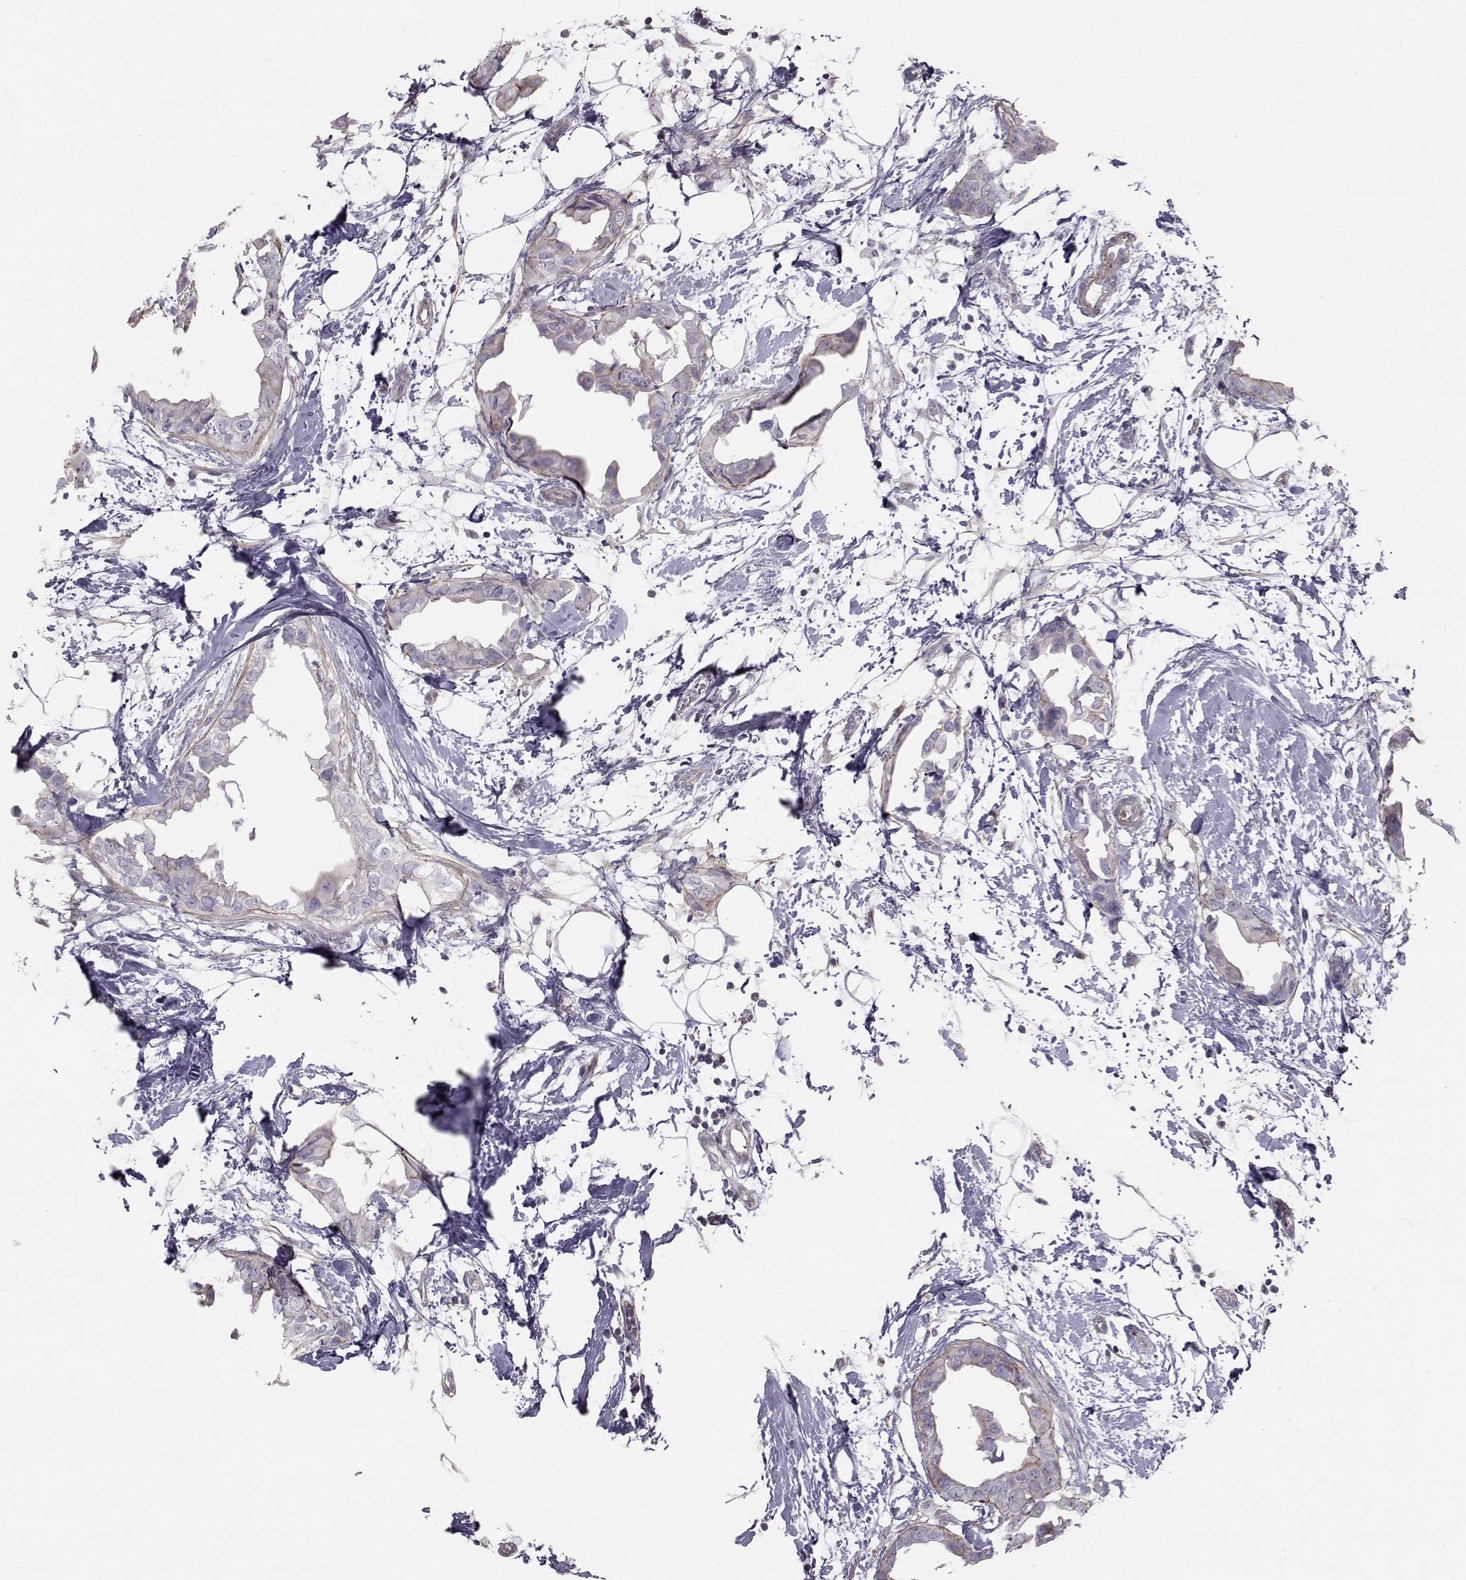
{"staining": {"intensity": "weak", "quantity": "<25%", "location": "cytoplasmic/membranous"}, "tissue": "breast cancer", "cell_type": "Tumor cells", "image_type": "cancer", "snomed": [{"axis": "morphology", "description": "Normal tissue, NOS"}, {"axis": "morphology", "description": "Duct carcinoma"}, {"axis": "topography", "description": "Breast"}], "caption": "Human breast cancer (intraductal carcinoma) stained for a protein using IHC exhibits no positivity in tumor cells.", "gene": "GARIN3", "patient": {"sex": "female", "age": 40}}